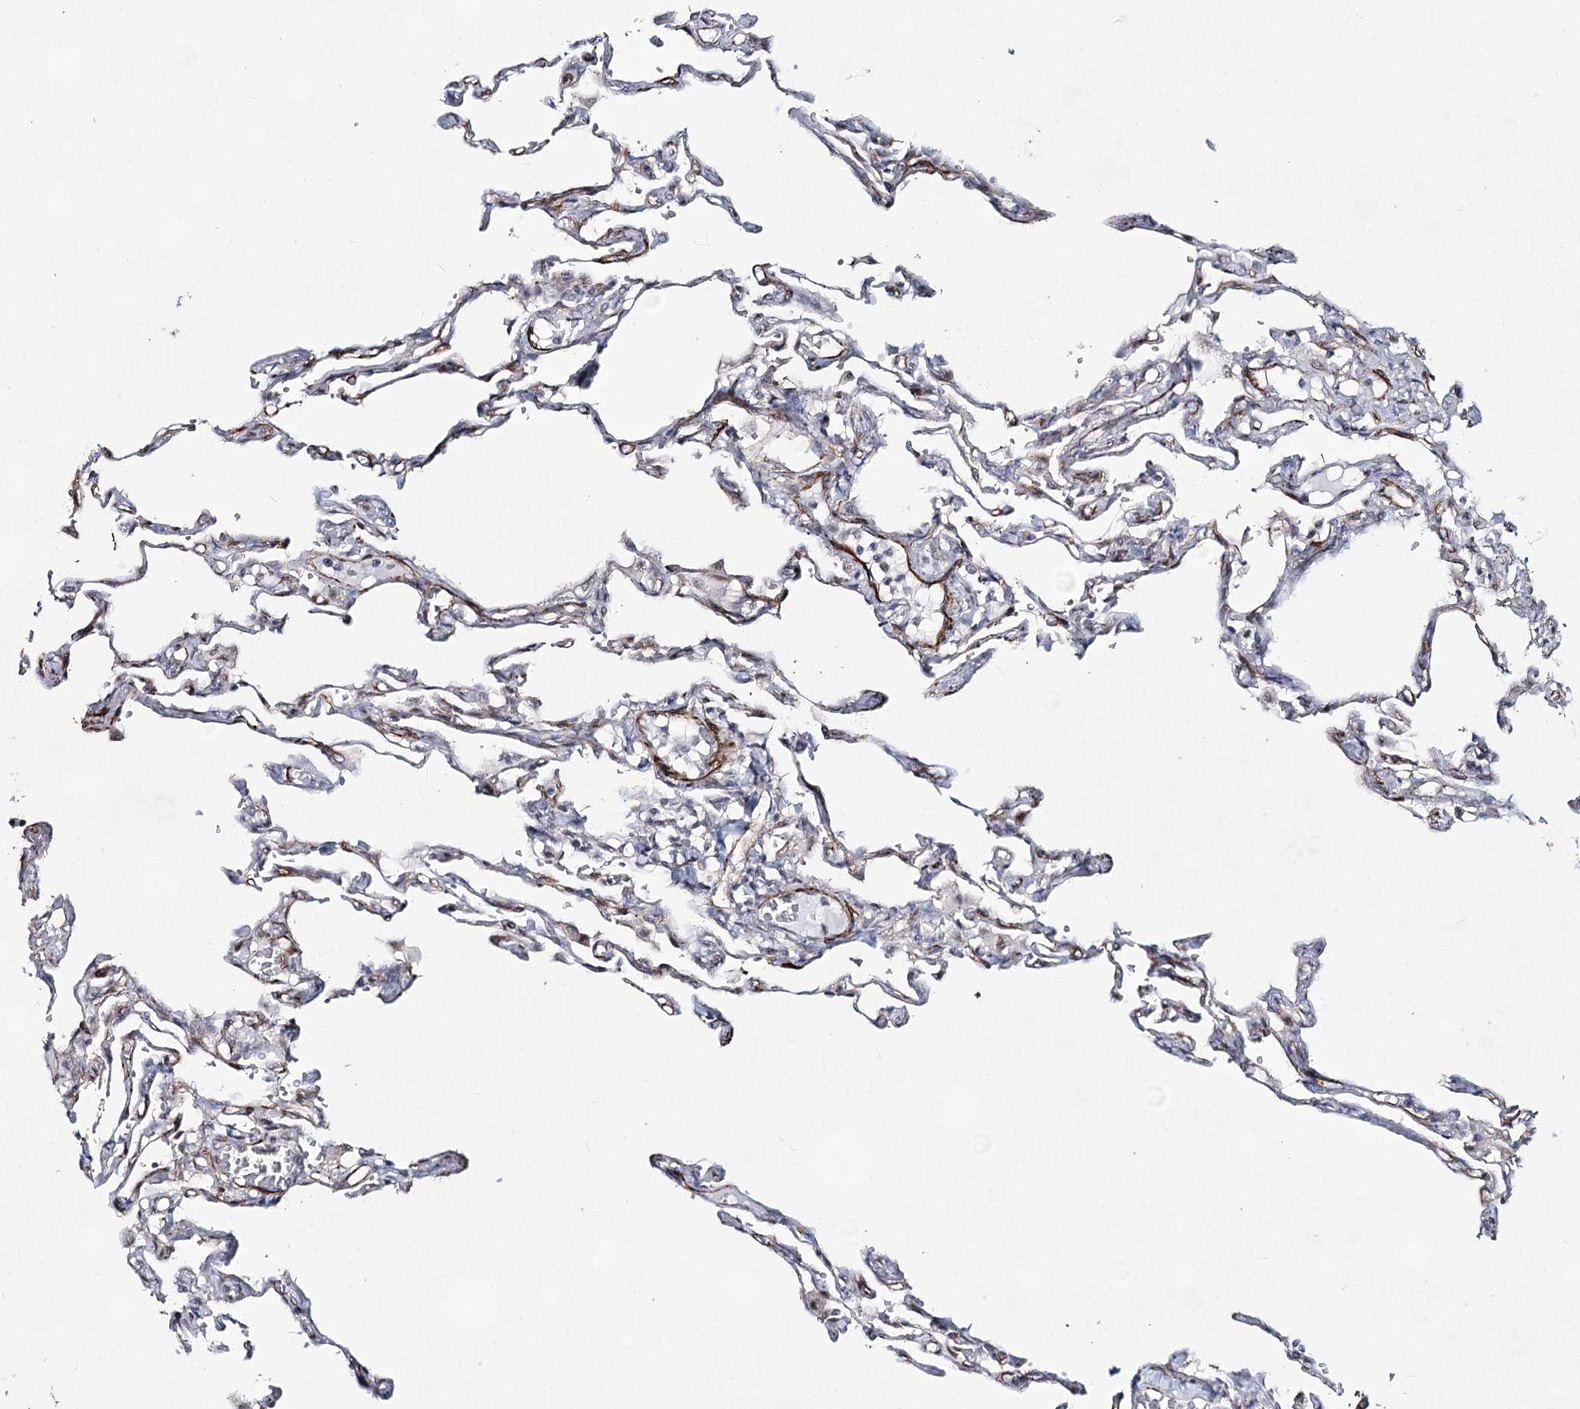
{"staining": {"intensity": "negative", "quantity": "none", "location": "none"}, "tissue": "lung", "cell_type": "Alveolar cells", "image_type": "normal", "snomed": [{"axis": "morphology", "description": "Normal tissue, NOS"}, {"axis": "topography", "description": "Lung"}], "caption": "Immunohistochemistry (IHC) micrograph of benign lung stained for a protein (brown), which exhibits no expression in alveolar cells.", "gene": "CWF19L1", "patient": {"sex": "male", "age": 21}}